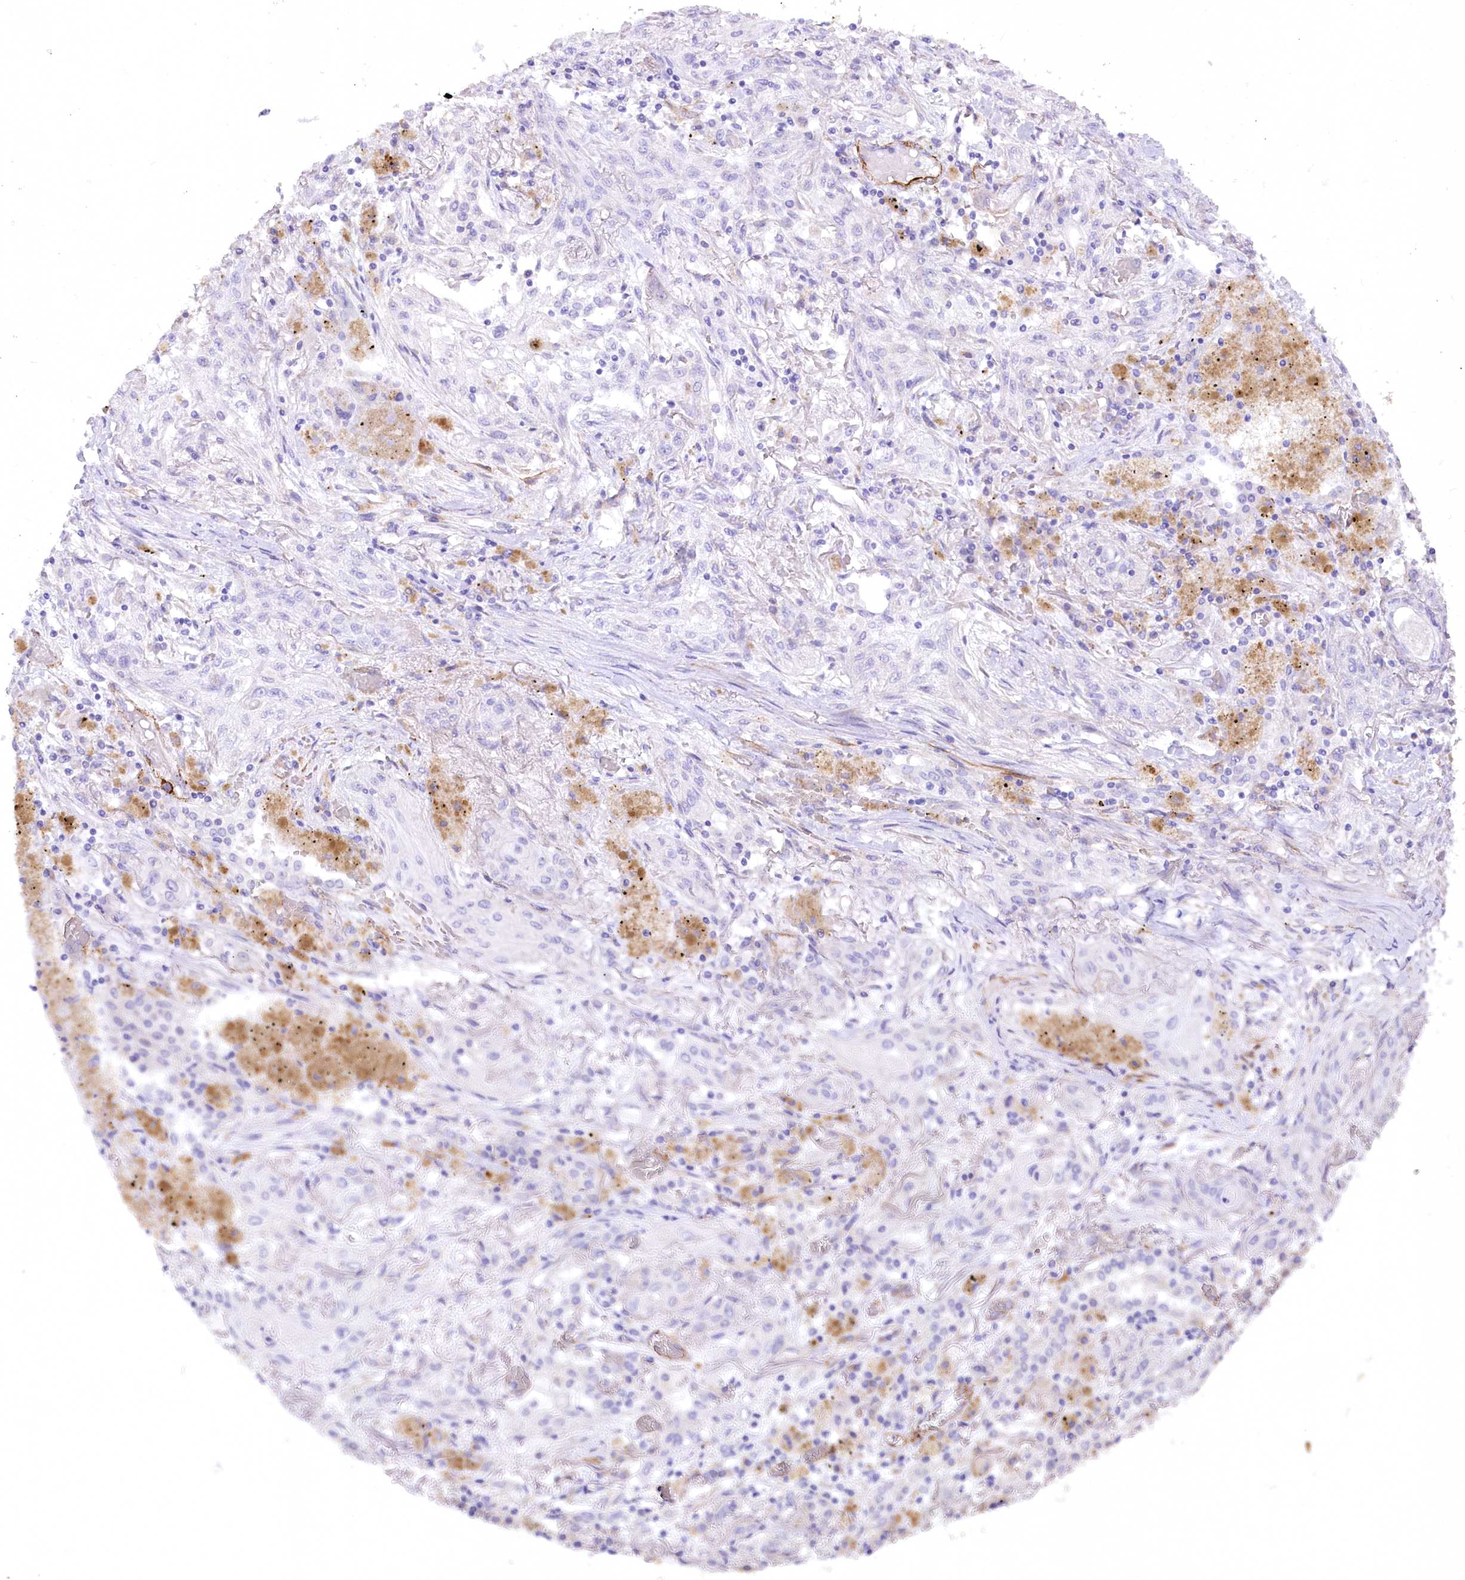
{"staining": {"intensity": "negative", "quantity": "none", "location": "none"}, "tissue": "lung cancer", "cell_type": "Tumor cells", "image_type": "cancer", "snomed": [{"axis": "morphology", "description": "Squamous cell carcinoma, NOS"}, {"axis": "topography", "description": "Lung"}], "caption": "DAB (3,3'-diaminobenzidine) immunohistochemical staining of lung cancer shows no significant positivity in tumor cells.", "gene": "SYNPO2", "patient": {"sex": "female", "age": 47}}